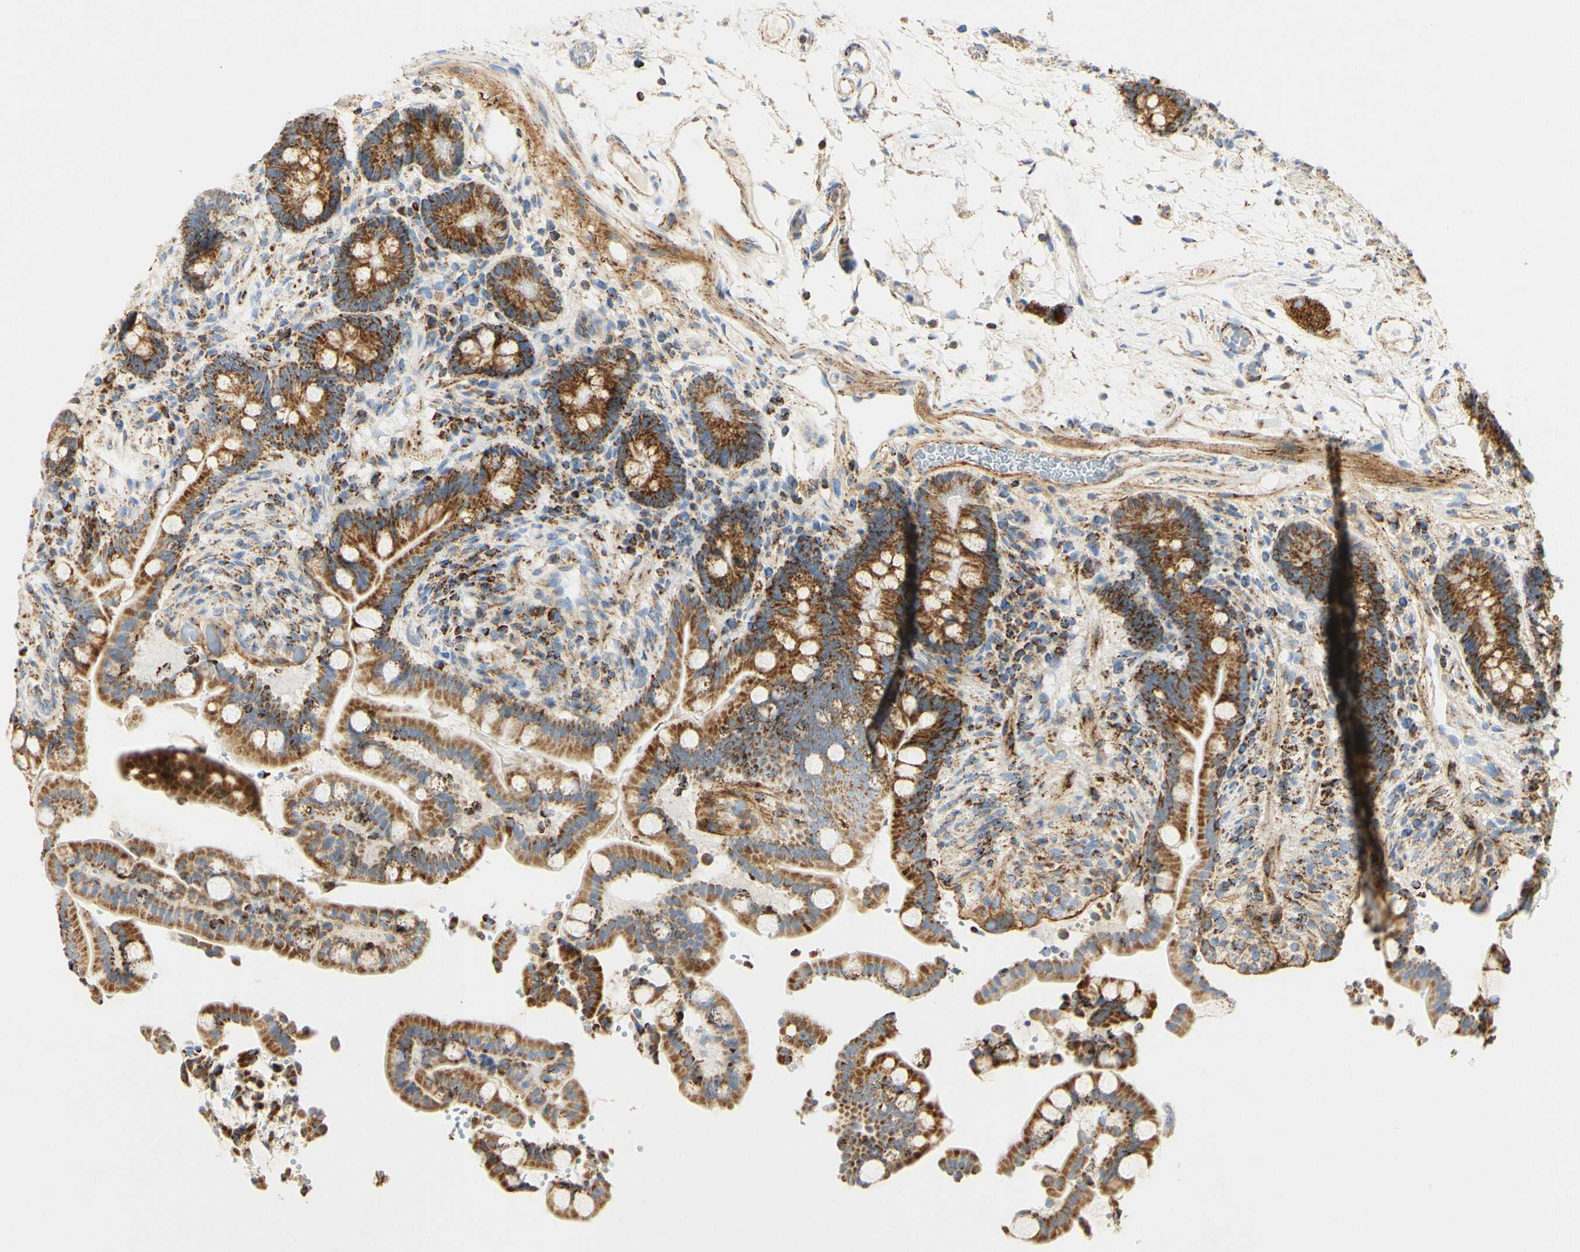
{"staining": {"intensity": "weak", "quantity": "25%-75%", "location": "cytoplasmic/membranous"}, "tissue": "colon", "cell_type": "Endothelial cells", "image_type": "normal", "snomed": [{"axis": "morphology", "description": "Normal tissue, NOS"}, {"axis": "topography", "description": "Colon"}], "caption": "Immunohistochemistry (DAB) staining of unremarkable colon demonstrates weak cytoplasmic/membranous protein positivity in approximately 25%-75% of endothelial cells.", "gene": "OXCT1", "patient": {"sex": "male", "age": 73}}